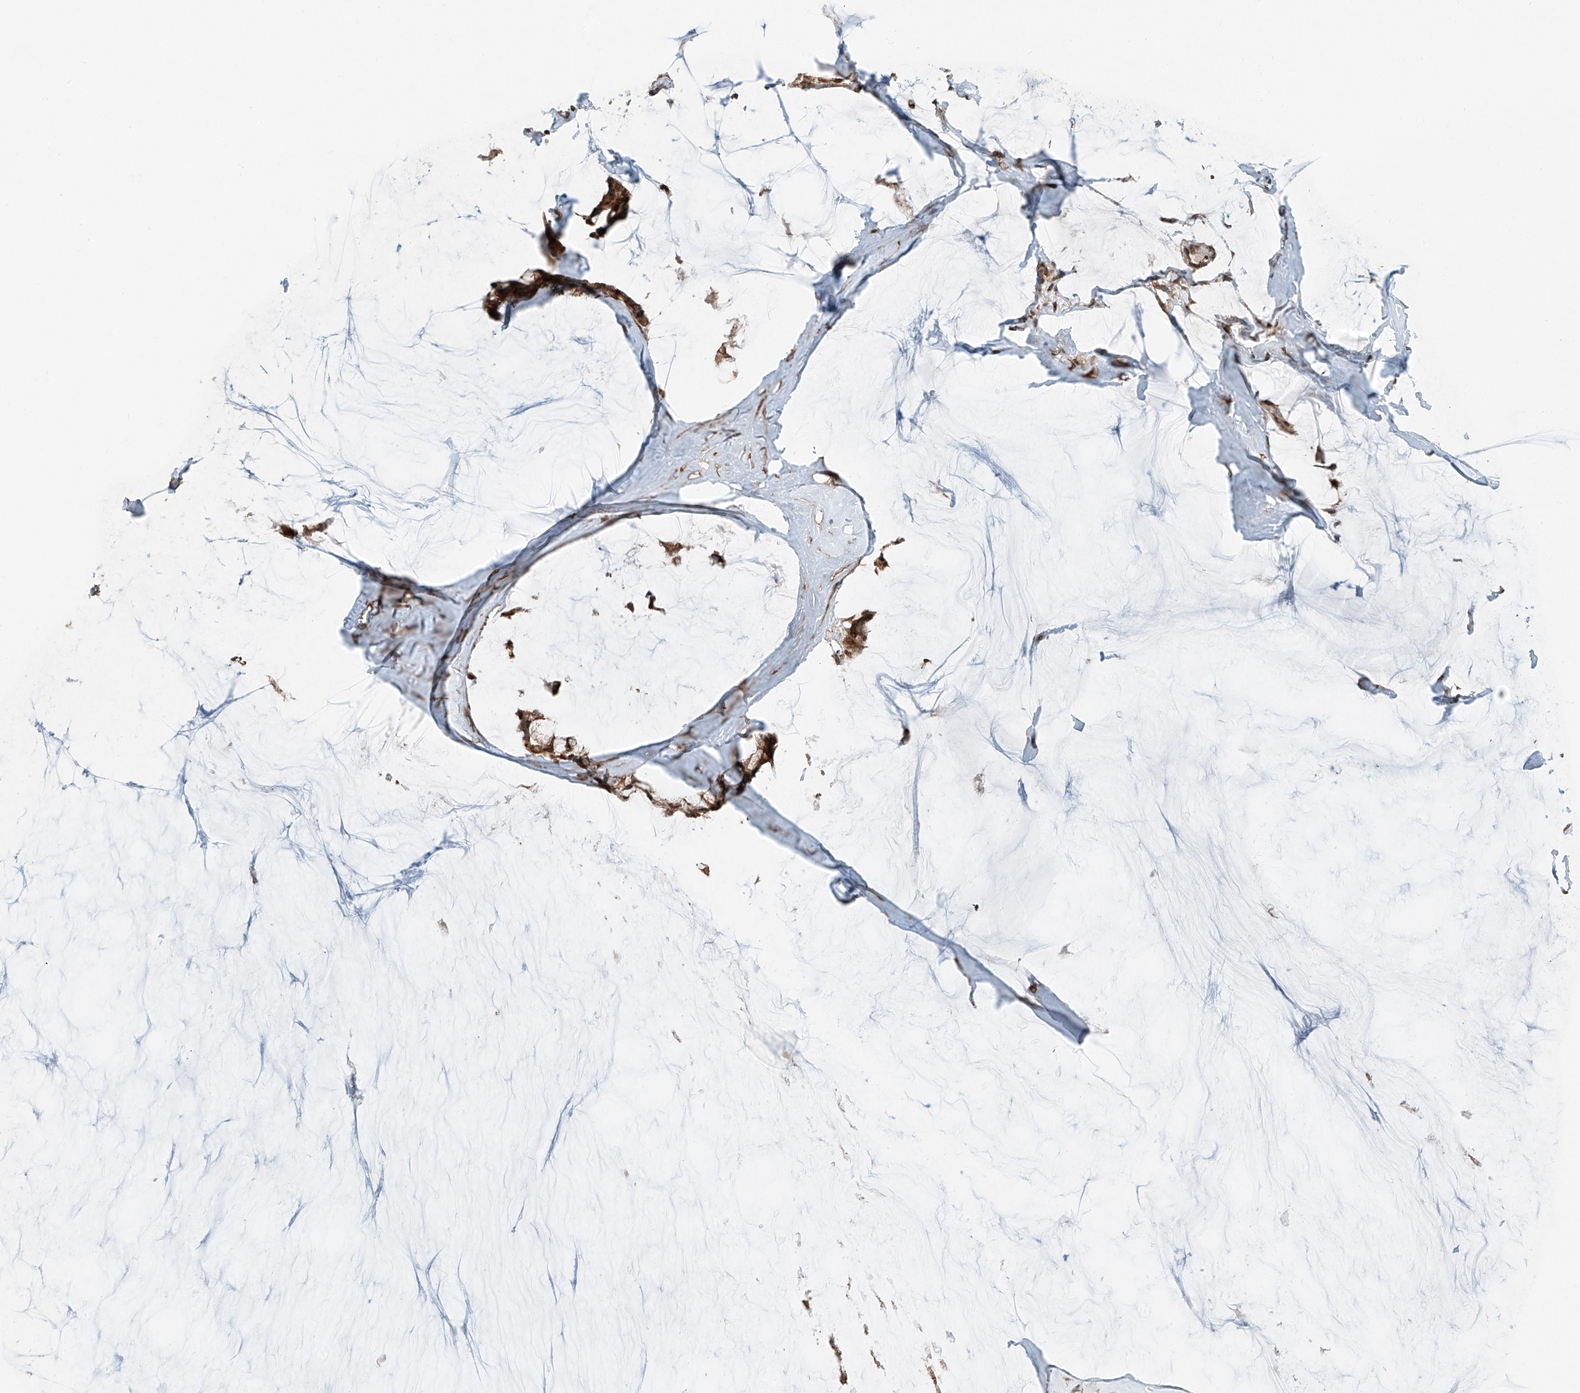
{"staining": {"intensity": "moderate", "quantity": ">75%", "location": "cytoplasmic/membranous,nuclear"}, "tissue": "ovarian cancer", "cell_type": "Tumor cells", "image_type": "cancer", "snomed": [{"axis": "morphology", "description": "Cystadenocarcinoma, mucinous, NOS"}, {"axis": "topography", "description": "Ovary"}], "caption": "Human ovarian mucinous cystadenocarcinoma stained for a protein (brown) demonstrates moderate cytoplasmic/membranous and nuclear positive expression in approximately >75% of tumor cells.", "gene": "CEP162", "patient": {"sex": "female", "age": 39}}